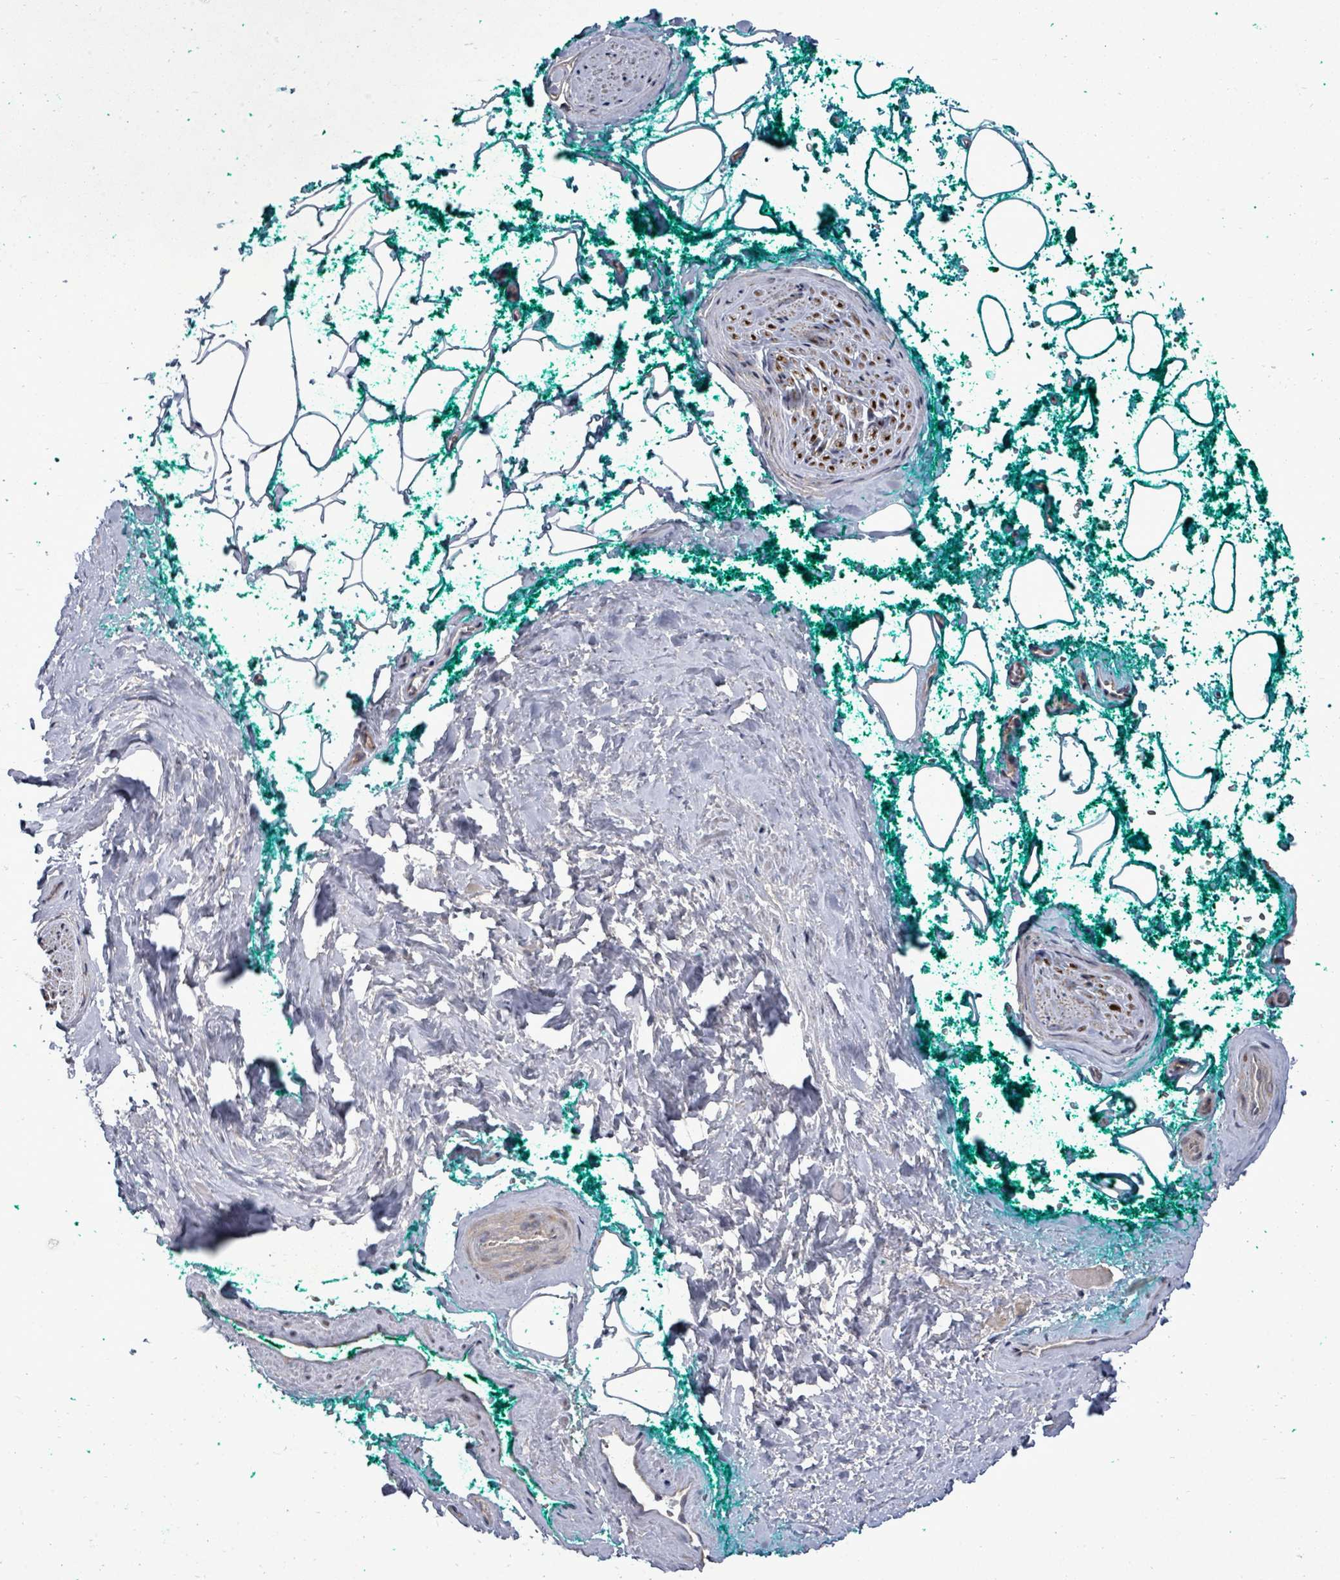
{"staining": {"intensity": "weak", "quantity": ">75%", "location": "cytoplasmic/membranous"}, "tissue": "adipose tissue", "cell_type": "Adipocytes", "image_type": "normal", "snomed": [{"axis": "morphology", "description": "Normal tissue, NOS"}, {"axis": "morphology", "description": "Adenocarcinoma, High grade"}, {"axis": "topography", "description": "Prostate"}, {"axis": "topography", "description": "Peripheral nerve tissue"}], "caption": "Adipocytes display weak cytoplasmic/membranous positivity in approximately >75% of cells in normal adipose tissue.", "gene": "KRTAP27", "patient": {"sex": "male", "age": 68}}